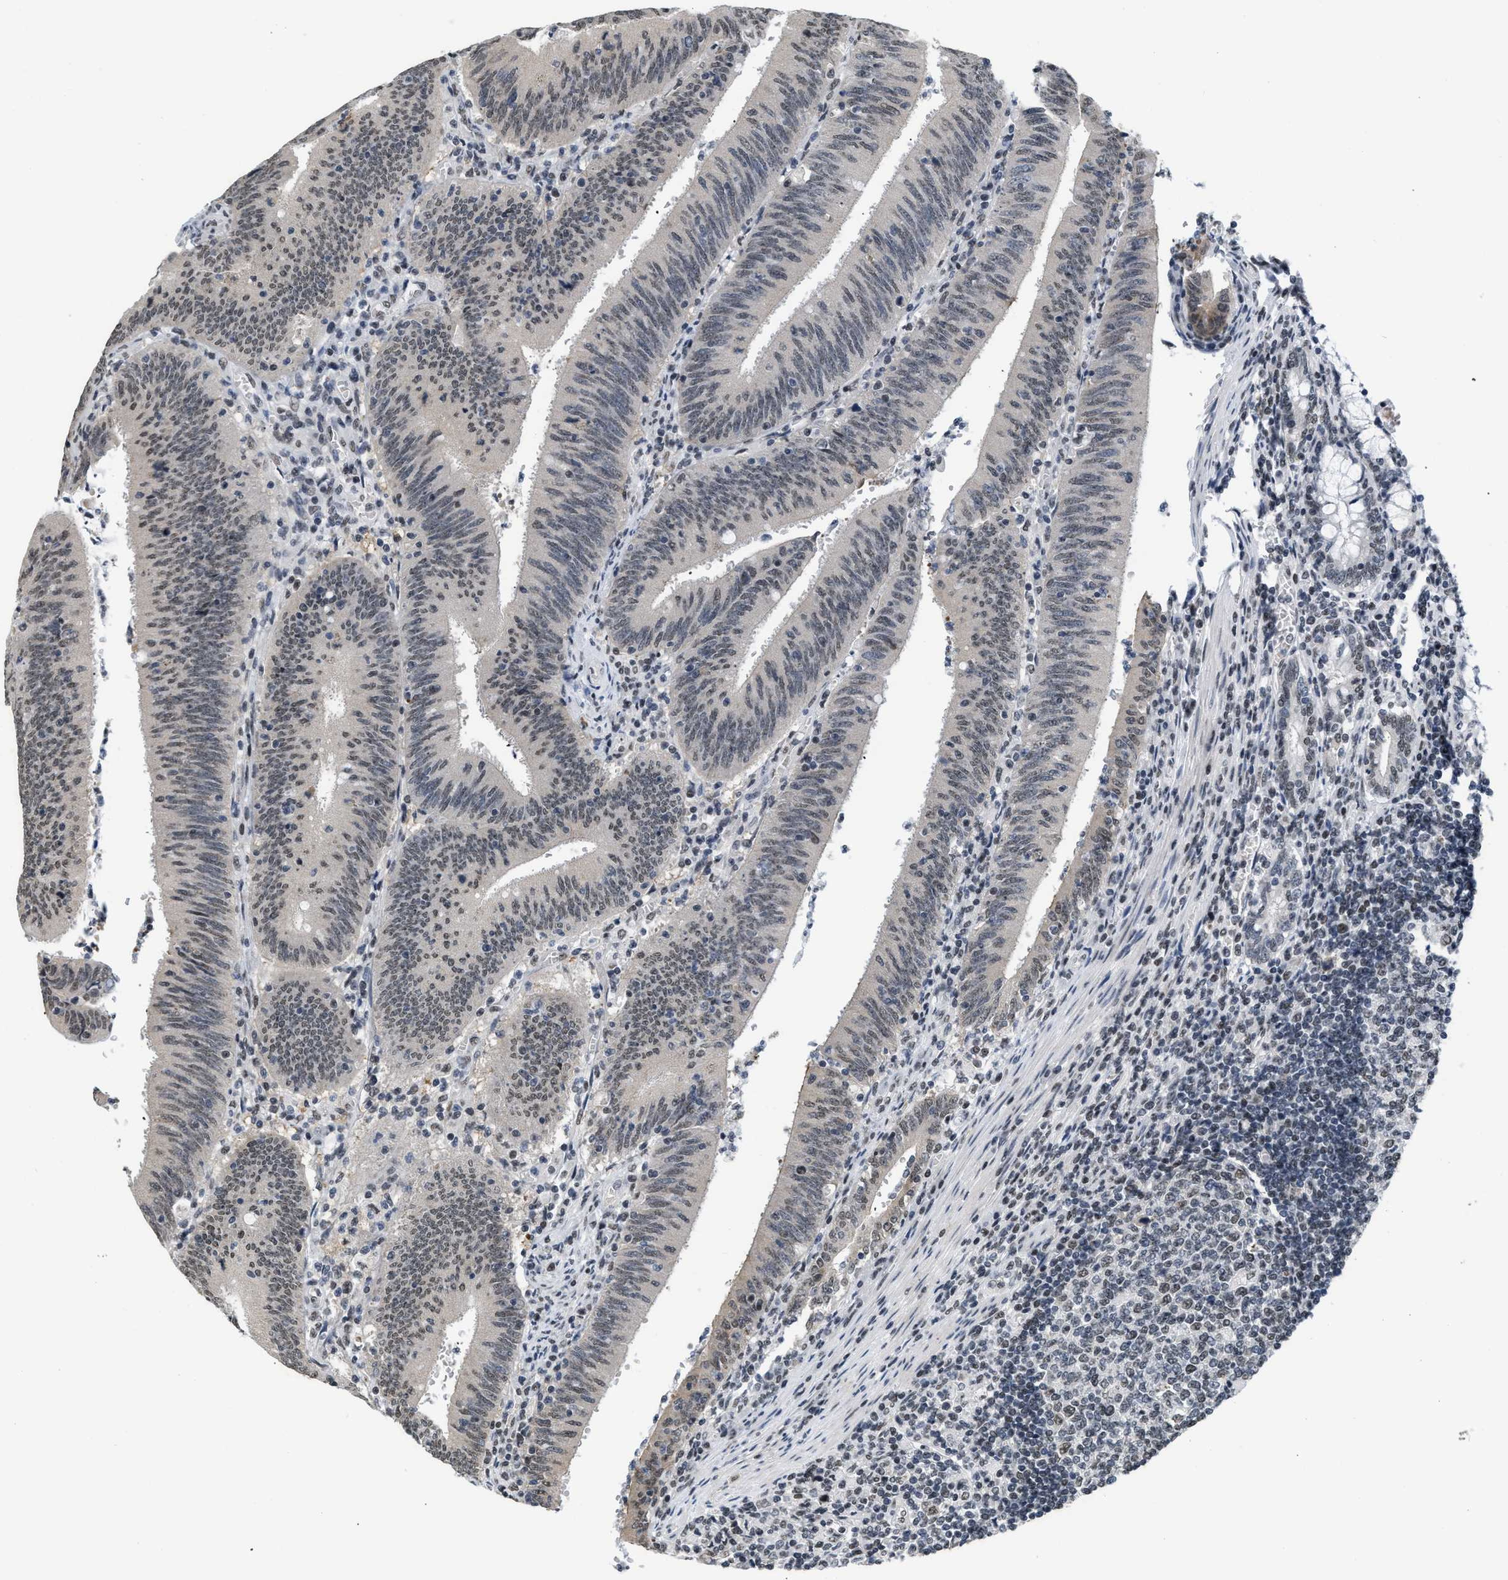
{"staining": {"intensity": "weak", "quantity": "<25%", "location": "nuclear"}, "tissue": "colorectal cancer", "cell_type": "Tumor cells", "image_type": "cancer", "snomed": [{"axis": "morphology", "description": "Normal tissue, NOS"}, {"axis": "morphology", "description": "Adenocarcinoma, NOS"}, {"axis": "topography", "description": "Rectum"}], "caption": "Immunohistochemistry (IHC) of colorectal cancer reveals no expression in tumor cells.", "gene": "RAF1", "patient": {"sex": "female", "age": 66}}